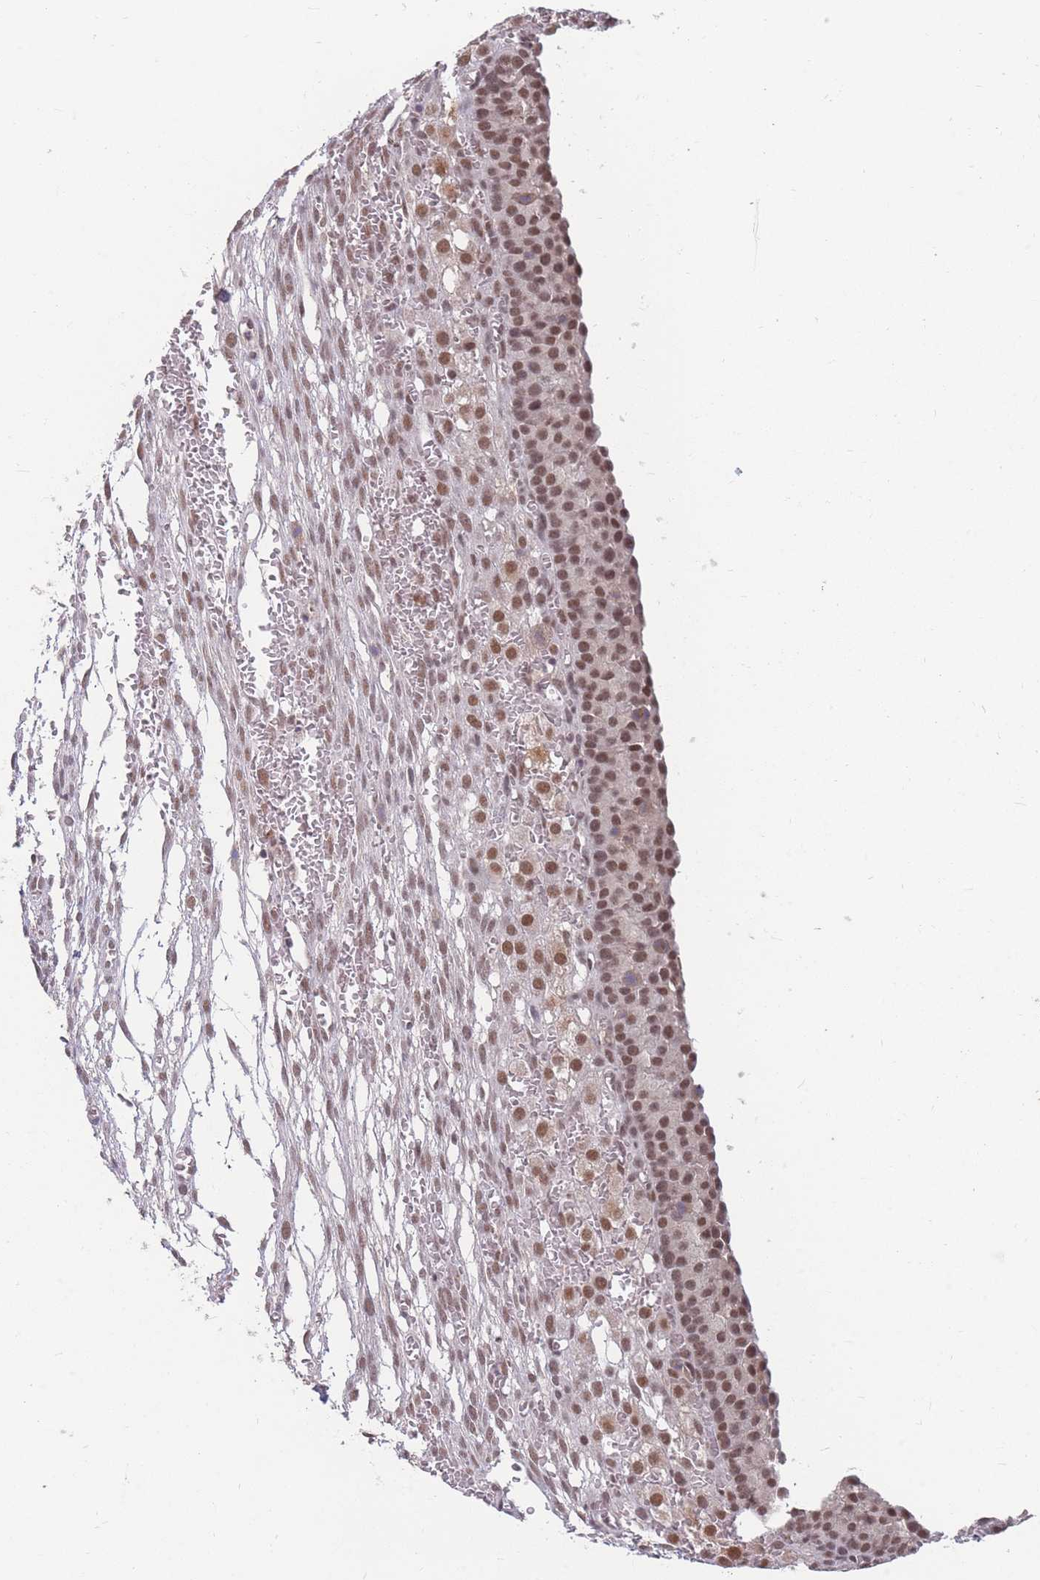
{"staining": {"intensity": "moderate", "quantity": "<25%", "location": "nuclear"}, "tissue": "ovary", "cell_type": "Ovarian stroma cells", "image_type": "normal", "snomed": [{"axis": "morphology", "description": "Normal tissue, NOS"}, {"axis": "topography", "description": "Ovary"}], "caption": "Benign ovary was stained to show a protein in brown. There is low levels of moderate nuclear staining in about <25% of ovarian stroma cells. (DAB (3,3'-diaminobenzidine) IHC, brown staining for protein, blue staining for nuclei).", "gene": "SNRPA1", "patient": {"sex": "female", "age": 39}}